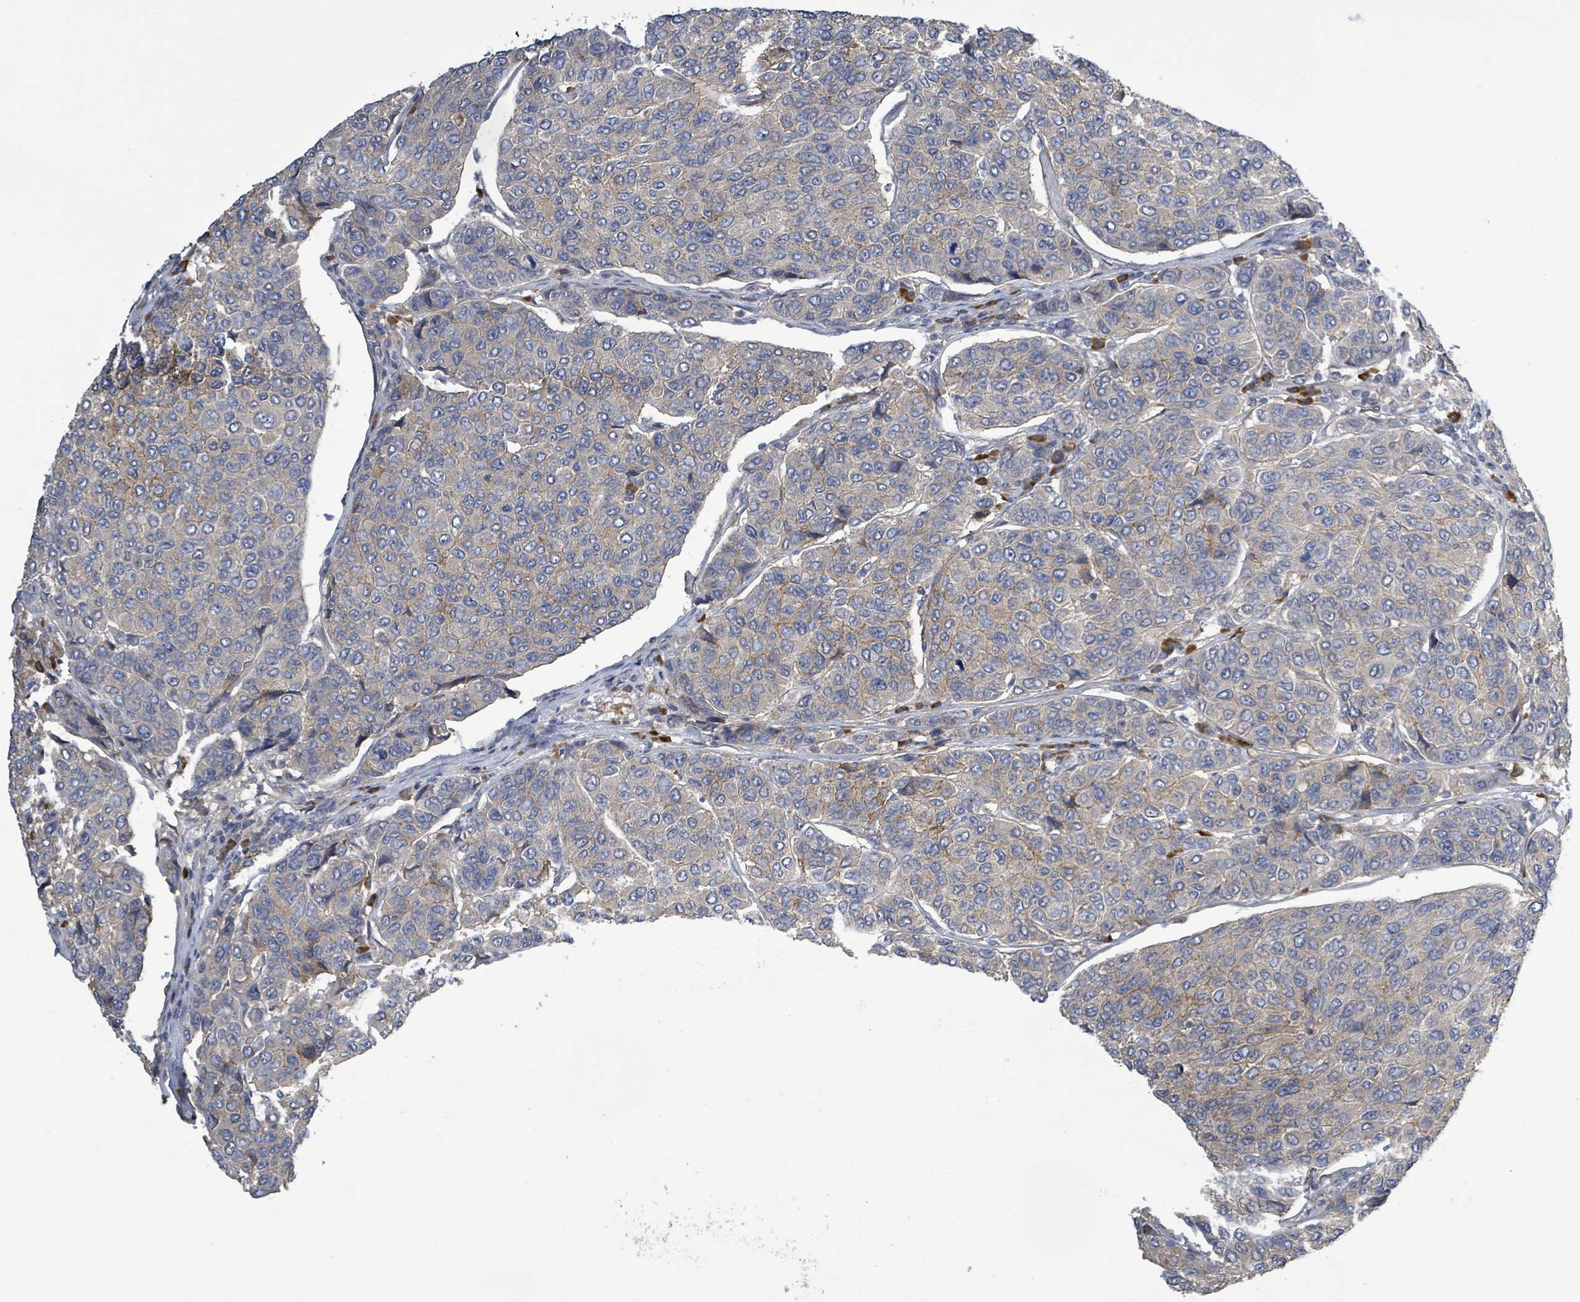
{"staining": {"intensity": "negative", "quantity": "none", "location": "none"}, "tissue": "breast cancer", "cell_type": "Tumor cells", "image_type": "cancer", "snomed": [{"axis": "morphology", "description": "Duct carcinoma"}, {"axis": "topography", "description": "Breast"}], "caption": "DAB immunohistochemical staining of breast cancer (intraductal carcinoma) exhibits no significant expression in tumor cells.", "gene": "ATP13A1", "patient": {"sex": "female", "age": 55}}